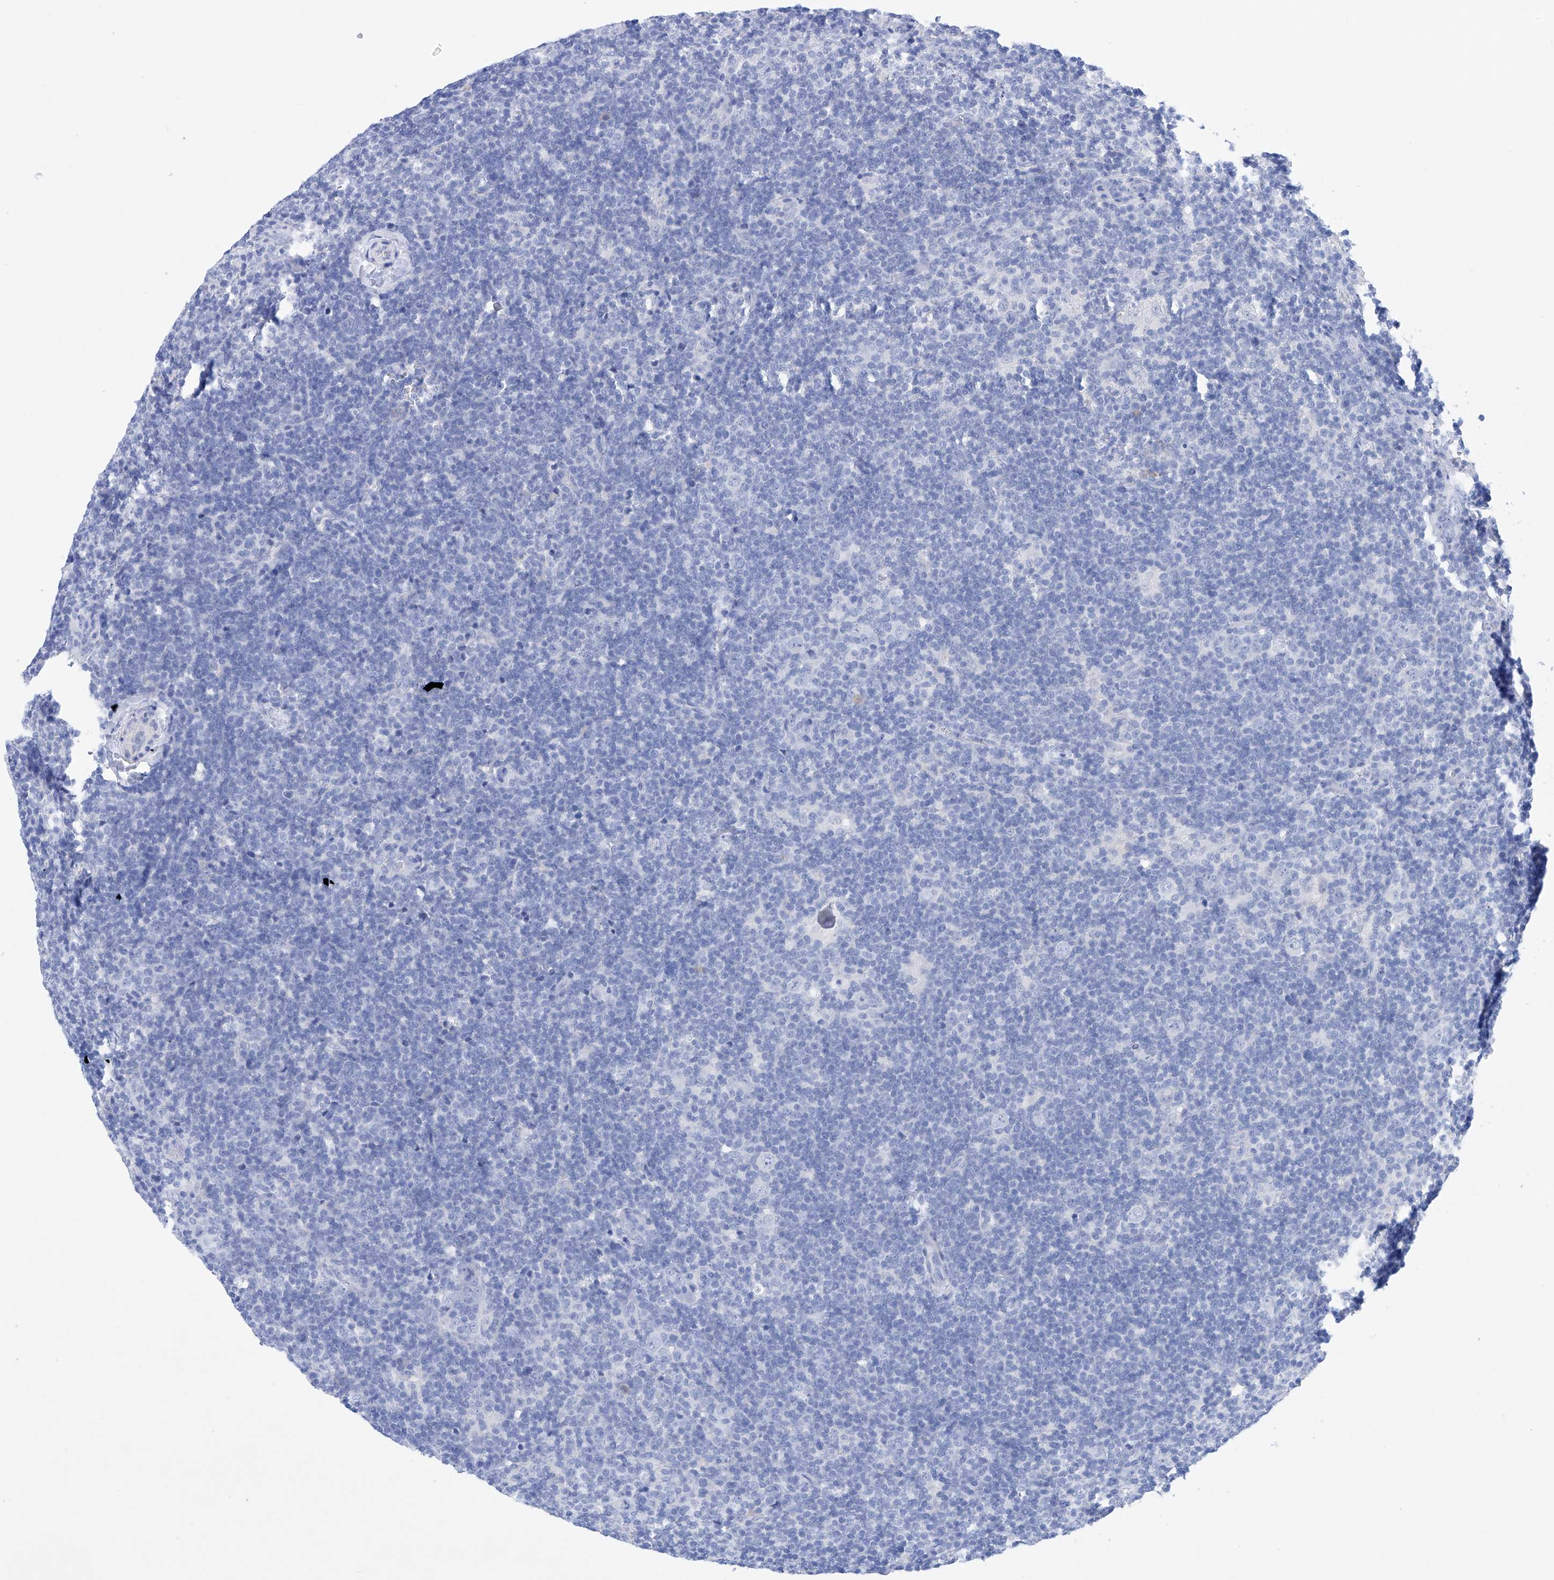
{"staining": {"intensity": "negative", "quantity": "none", "location": "none"}, "tissue": "lymphoma", "cell_type": "Tumor cells", "image_type": "cancer", "snomed": [{"axis": "morphology", "description": "Hodgkin's disease, NOS"}, {"axis": "topography", "description": "Lymph node"}], "caption": "Immunohistochemical staining of lymphoma reveals no significant expression in tumor cells.", "gene": "LURAP1", "patient": {"sex": "female", "age": 57}}